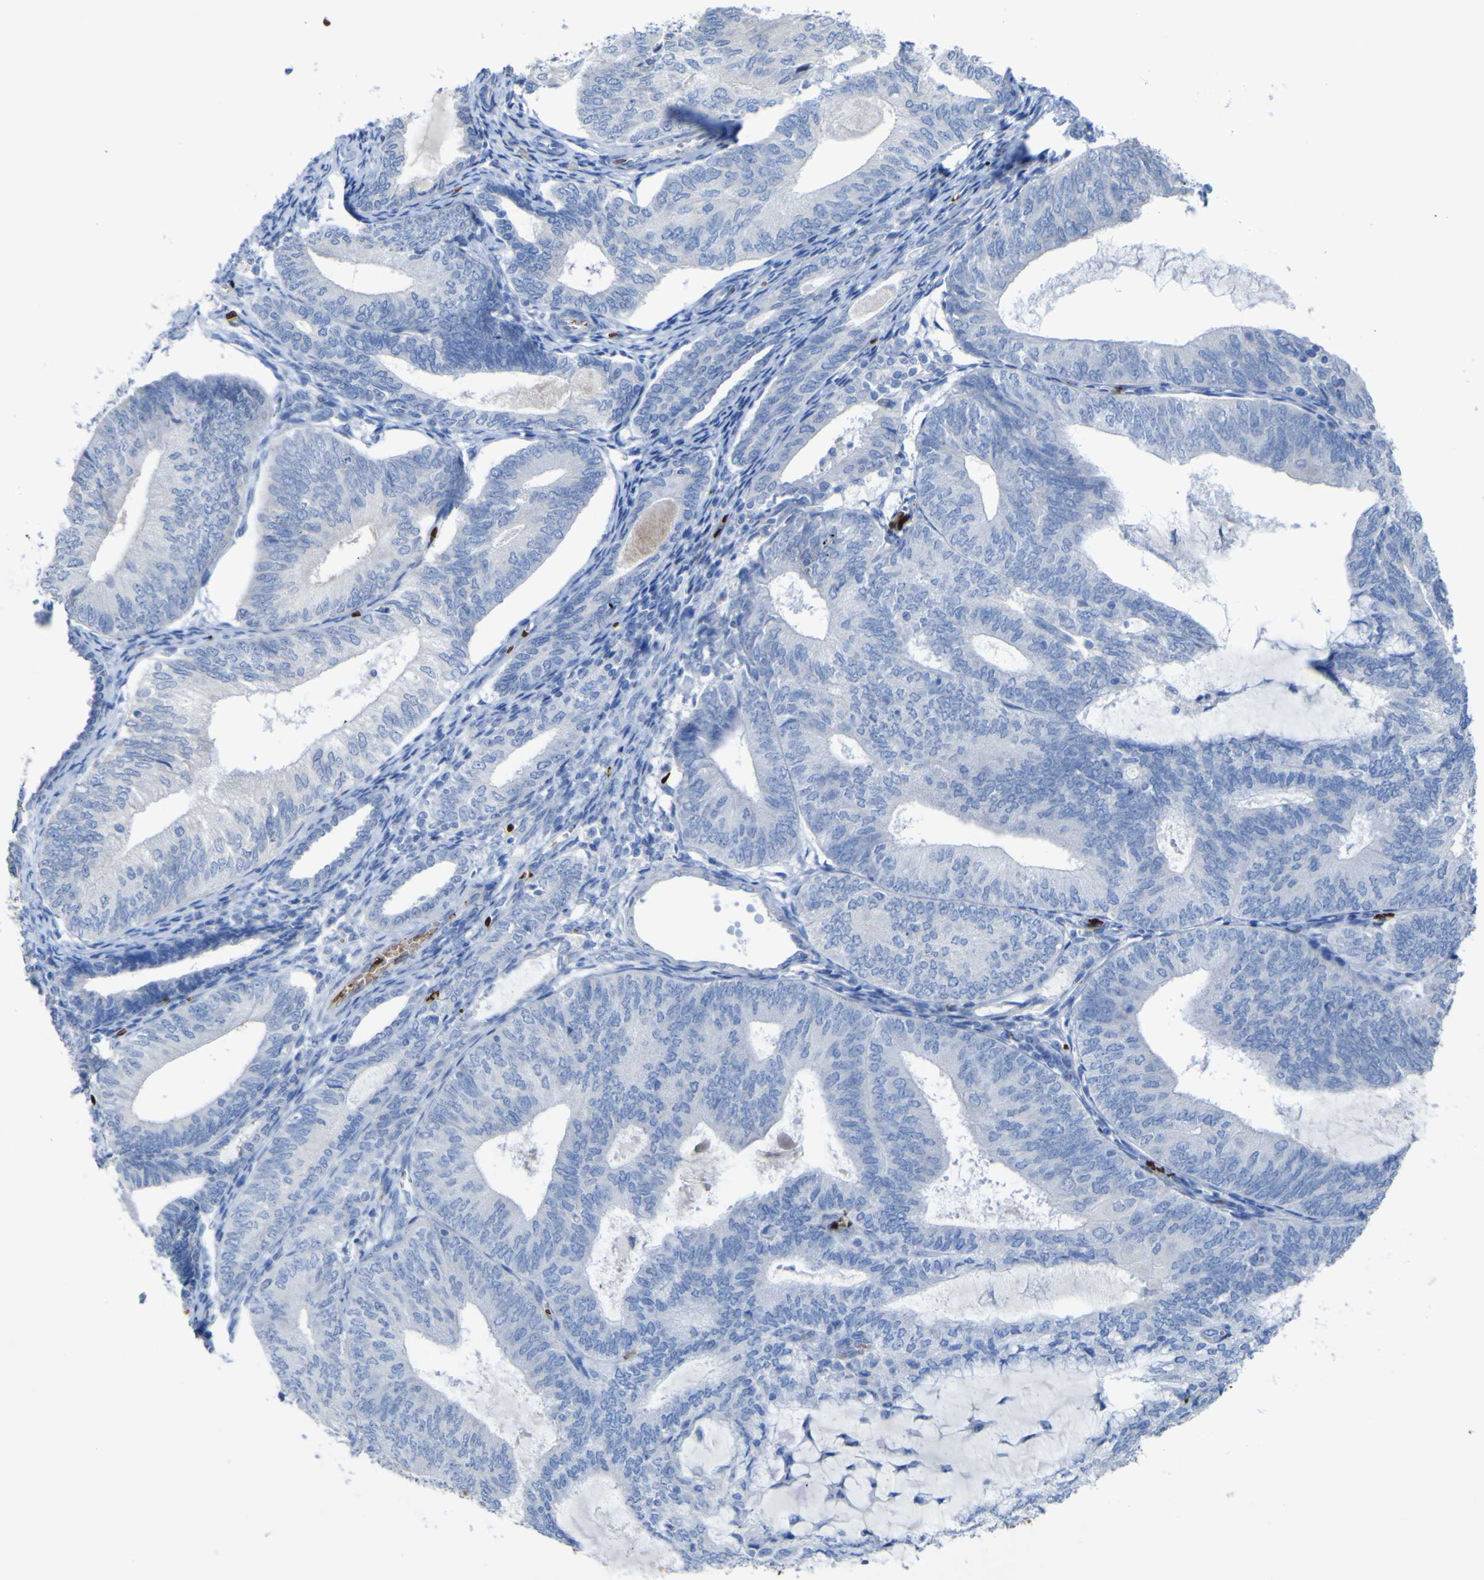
{"staining": {"intensity": "negative", "quantity": "none", "location": "none"}, "tissue": "endometrial cancer", "cell_type": "Tumor cells", "image_type": "cancer", "snomed": [{"axis": "morphology", "description": "Adenocarcinoma, NOS"}, {"axis": "topography", "description": "Endometrium"}], "caption": "DAB immunohistochemical staining of human adenocarcinoma (endometrial) shows no significant expression in tumor cells.", "gene": "GCM1", "patient": {"sex": "female", "age": 81}}